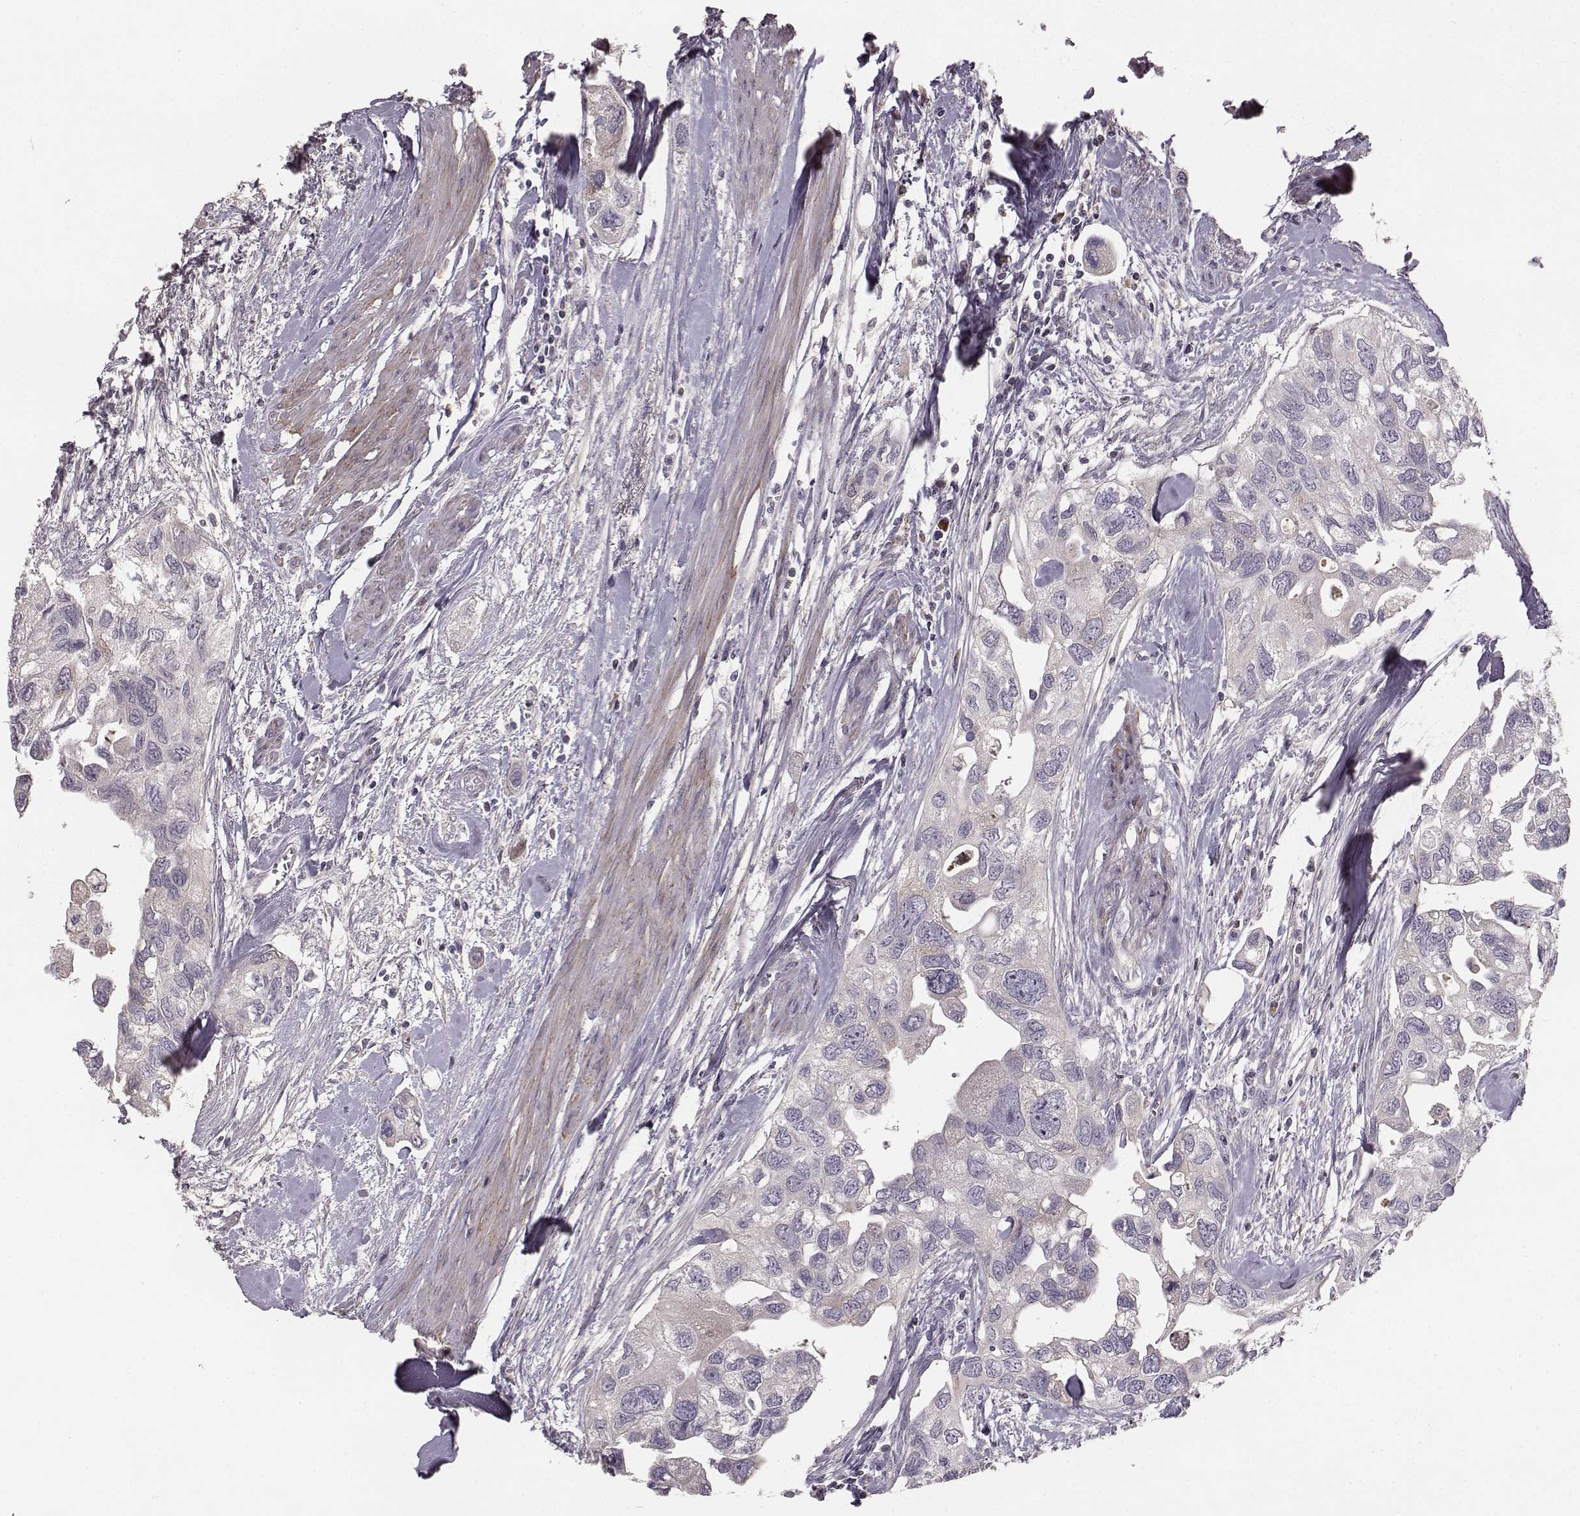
{"staining": {"intensity": "negative", "quantity": "none", "location": "none"}, "tissue": "urothelial cancer", "cell_type": "Tumor cells", "image_type": "cancer", "snomed": [{"axis": "morphology", "description": "Urothelial carcinoma, High grade"}, {"axis": "topography", "description": "Urinary bladder"}], "caption": "A photomicrograph of human urothelial cancer is negative for staining in tumor cells. (DAB immunohistochemistry (IHC), high magnification).", "gene": "YJEFN3", "patient": {"sex": "male", "age": 59}}